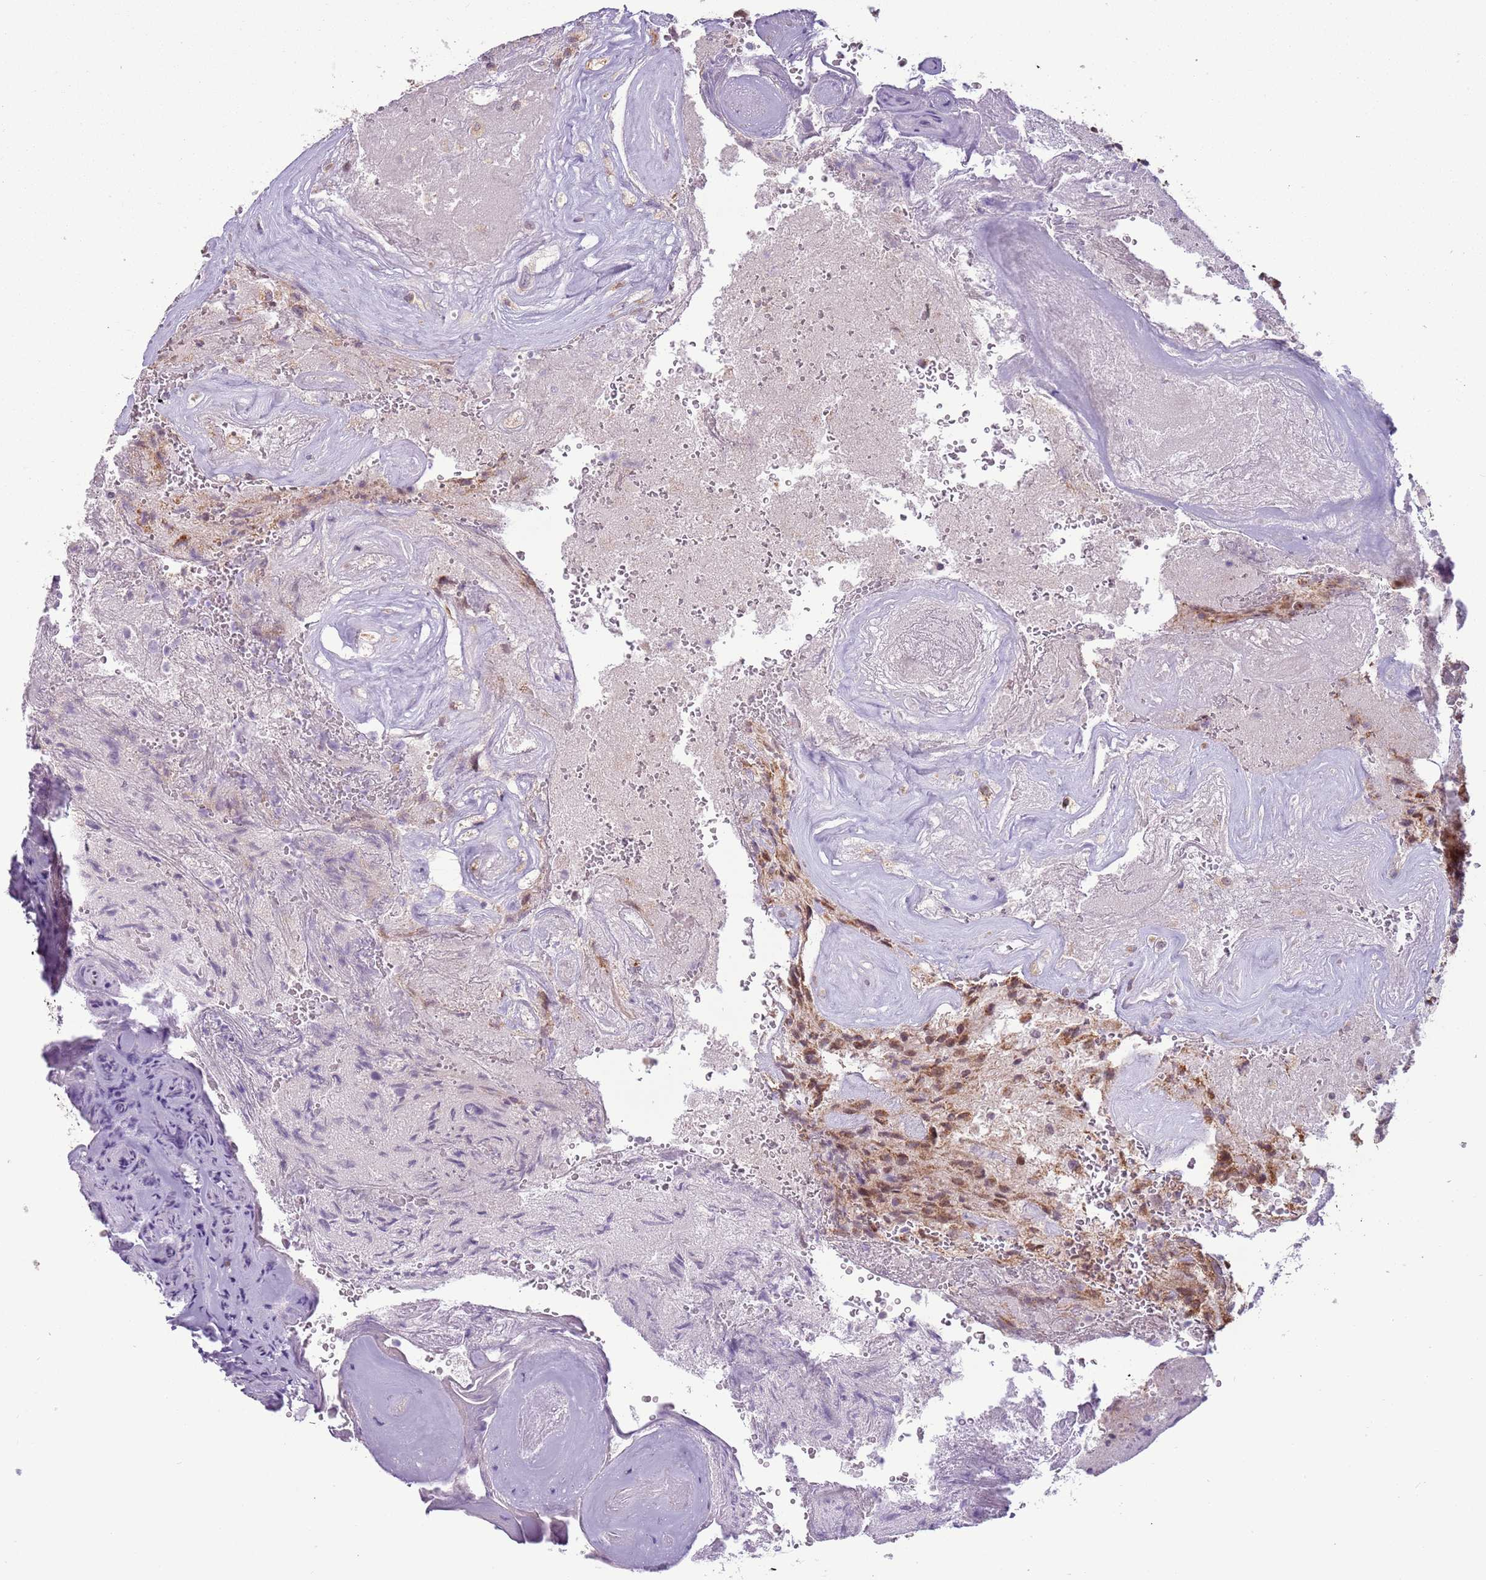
{"staining": {"intensity": "moderate", "quantity": ">75%", "location": "cytoplasmic/membranous"}, "tissue": "glioma", "cell_type": "Tumor cells", "image_type": "cancer", "snomed": [{"axis": "morphology", "description": "Normal tissue, NOS"}, {"axis": "morphology", "description": "Glioma, malignant, High grade"}, {"axis": "topography", "description": "Cerebral cortex"}], "caption": "This is a photomicrograph of IHC staining of high-grade glioma (malignant), which shows moderate expression in the cytoplasmic/membranous of tumor cells.", "gene": "MLLT11", "patient": {"sex": "male", "age": 56}}